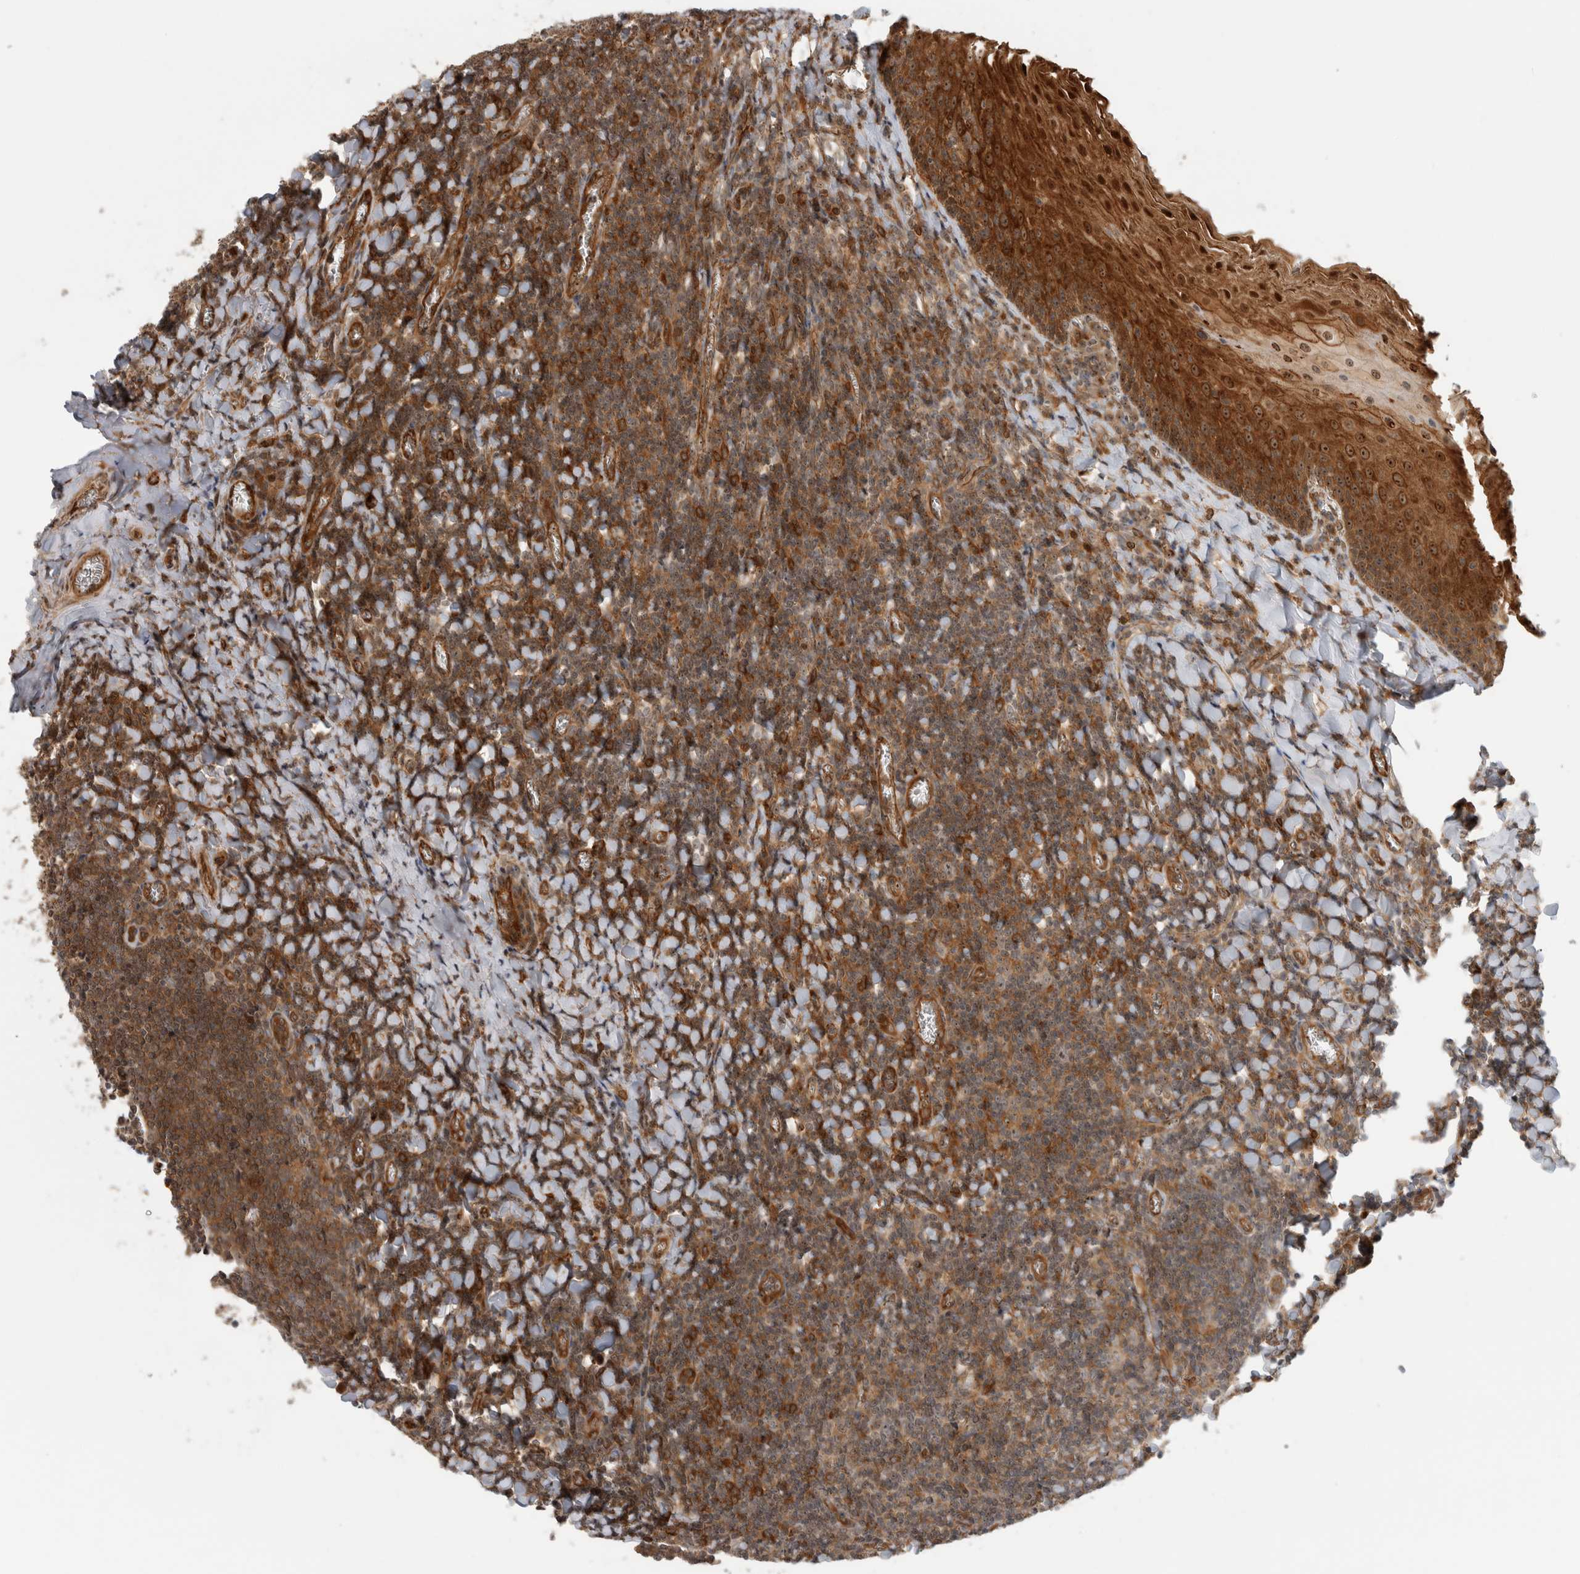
{"staining": {"intensity": "moderate", "quantity": "<25%", "location": "cytoplasmic/membranous,nuclear"}, "tissue": "tonsil", "cell_type": "Germinal center cells", "image_type": "normal", "snomed": [{"axis": "morphology", "description": "Normal tissue, NOS"}, {"axis": "topography", "description": "Tonsil"}], "caption": "A brown stain highlights moderate cytoplasmic/membranous,nuclear staining of a protein in germinal center cells of benign tonsil. Using DAB (brown) and hematoxylin (blue) stains, captured at high magnification using brightfield microscopy.", "gene": "WASF2", "patient": {"sex": "male", "age": 27}}